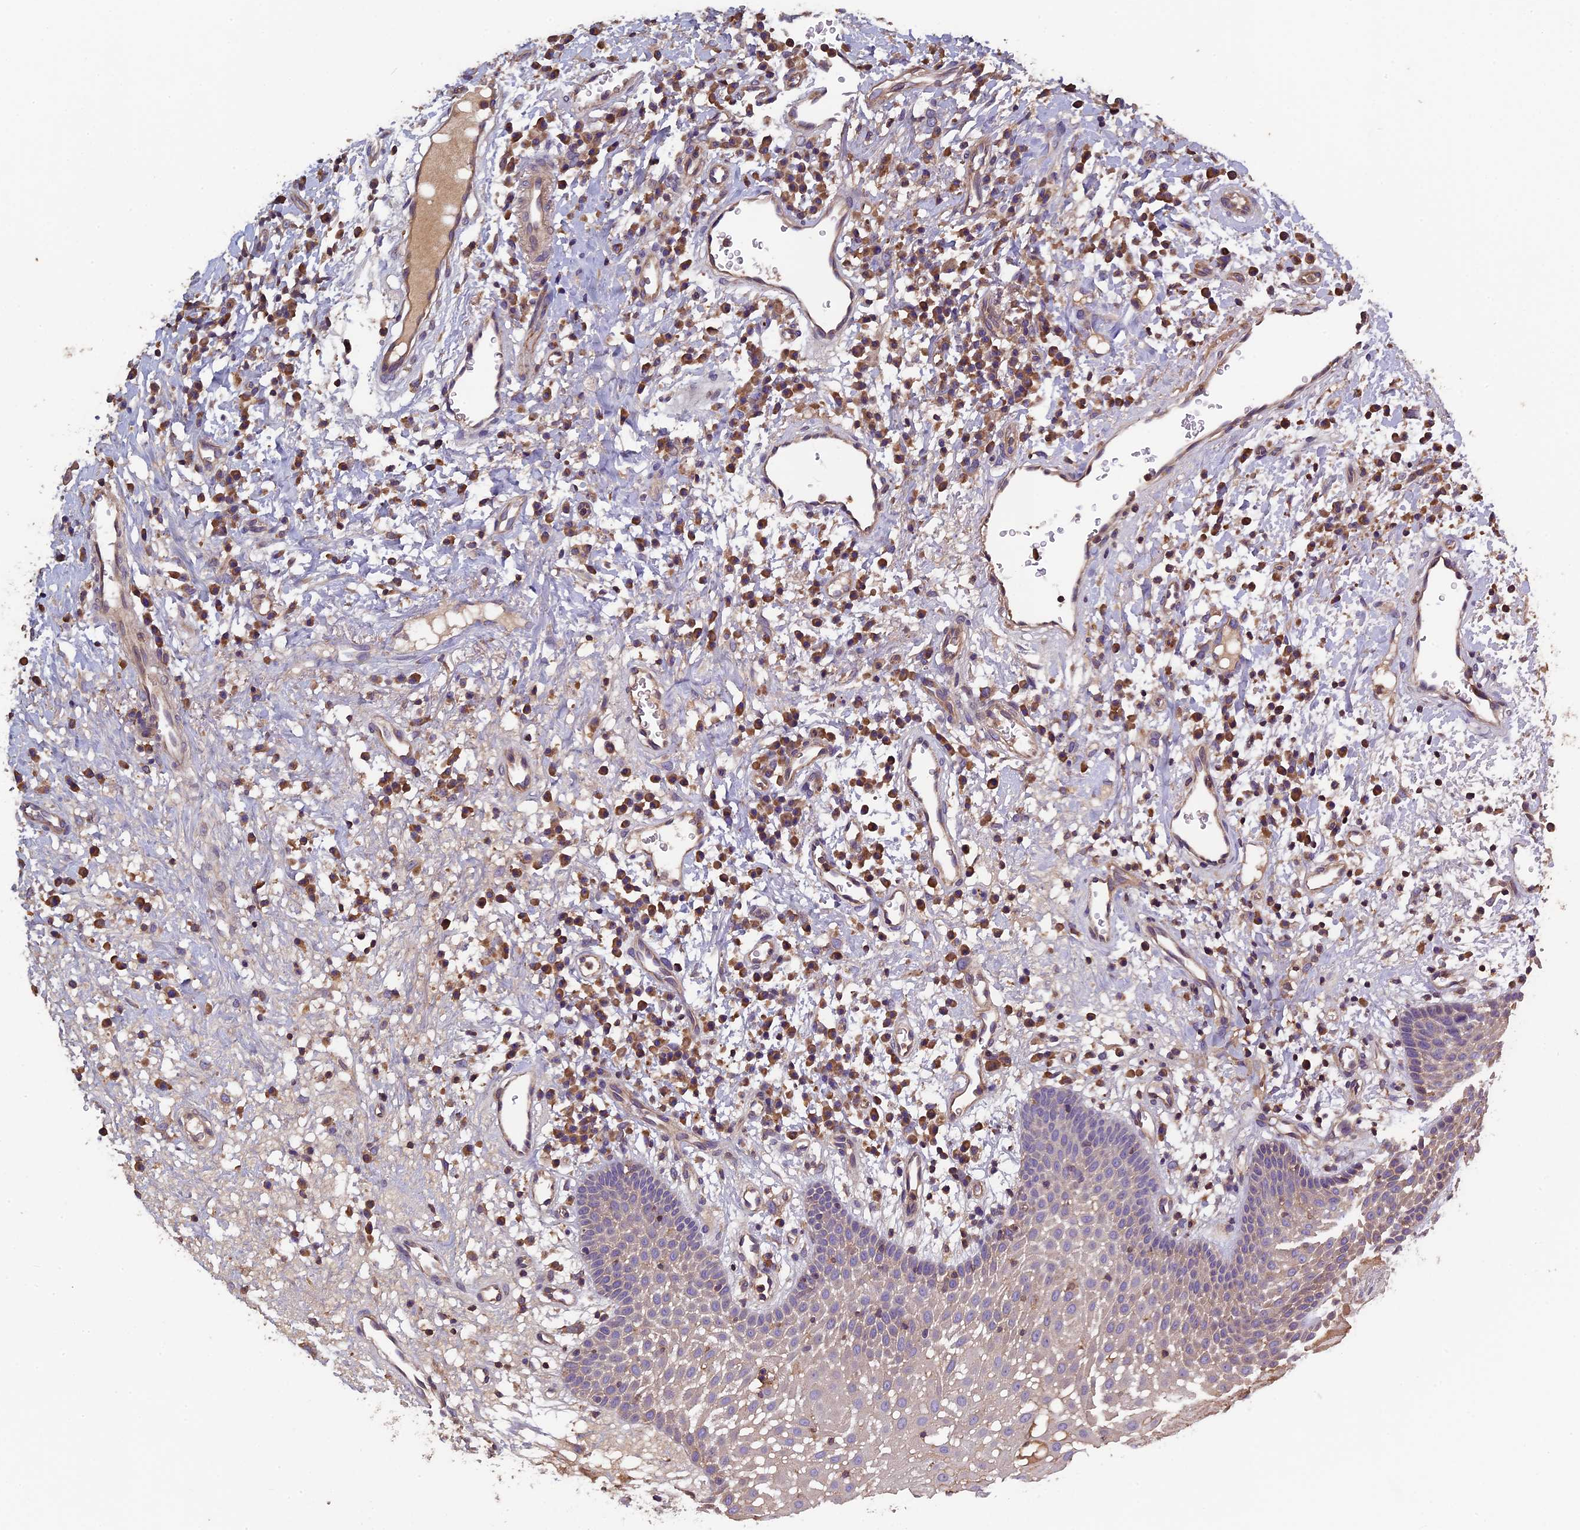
{"staining": {"intensity": "moderate", "quantity": "<25%", "location": "cytoplasmic/membranous"}, "tissue": "oral mucosa", "cell_type": "Squamous epithelial cells", "image_type": "normal", "snomed": [{"axis": "morphology", "description": "Normal tissue, NOS"}, {"axis": "topography", "description": "Oral tissue"}], "caption": "A micrograph showing moderate cytoplasmic/membranous expression in about <25% of squamous epithelial cells in normal oral mucosa, as visualized by brown immunohistochemical staining.", "gene": "CCDC153", "patient": {"sex": "male", "age": 74}}